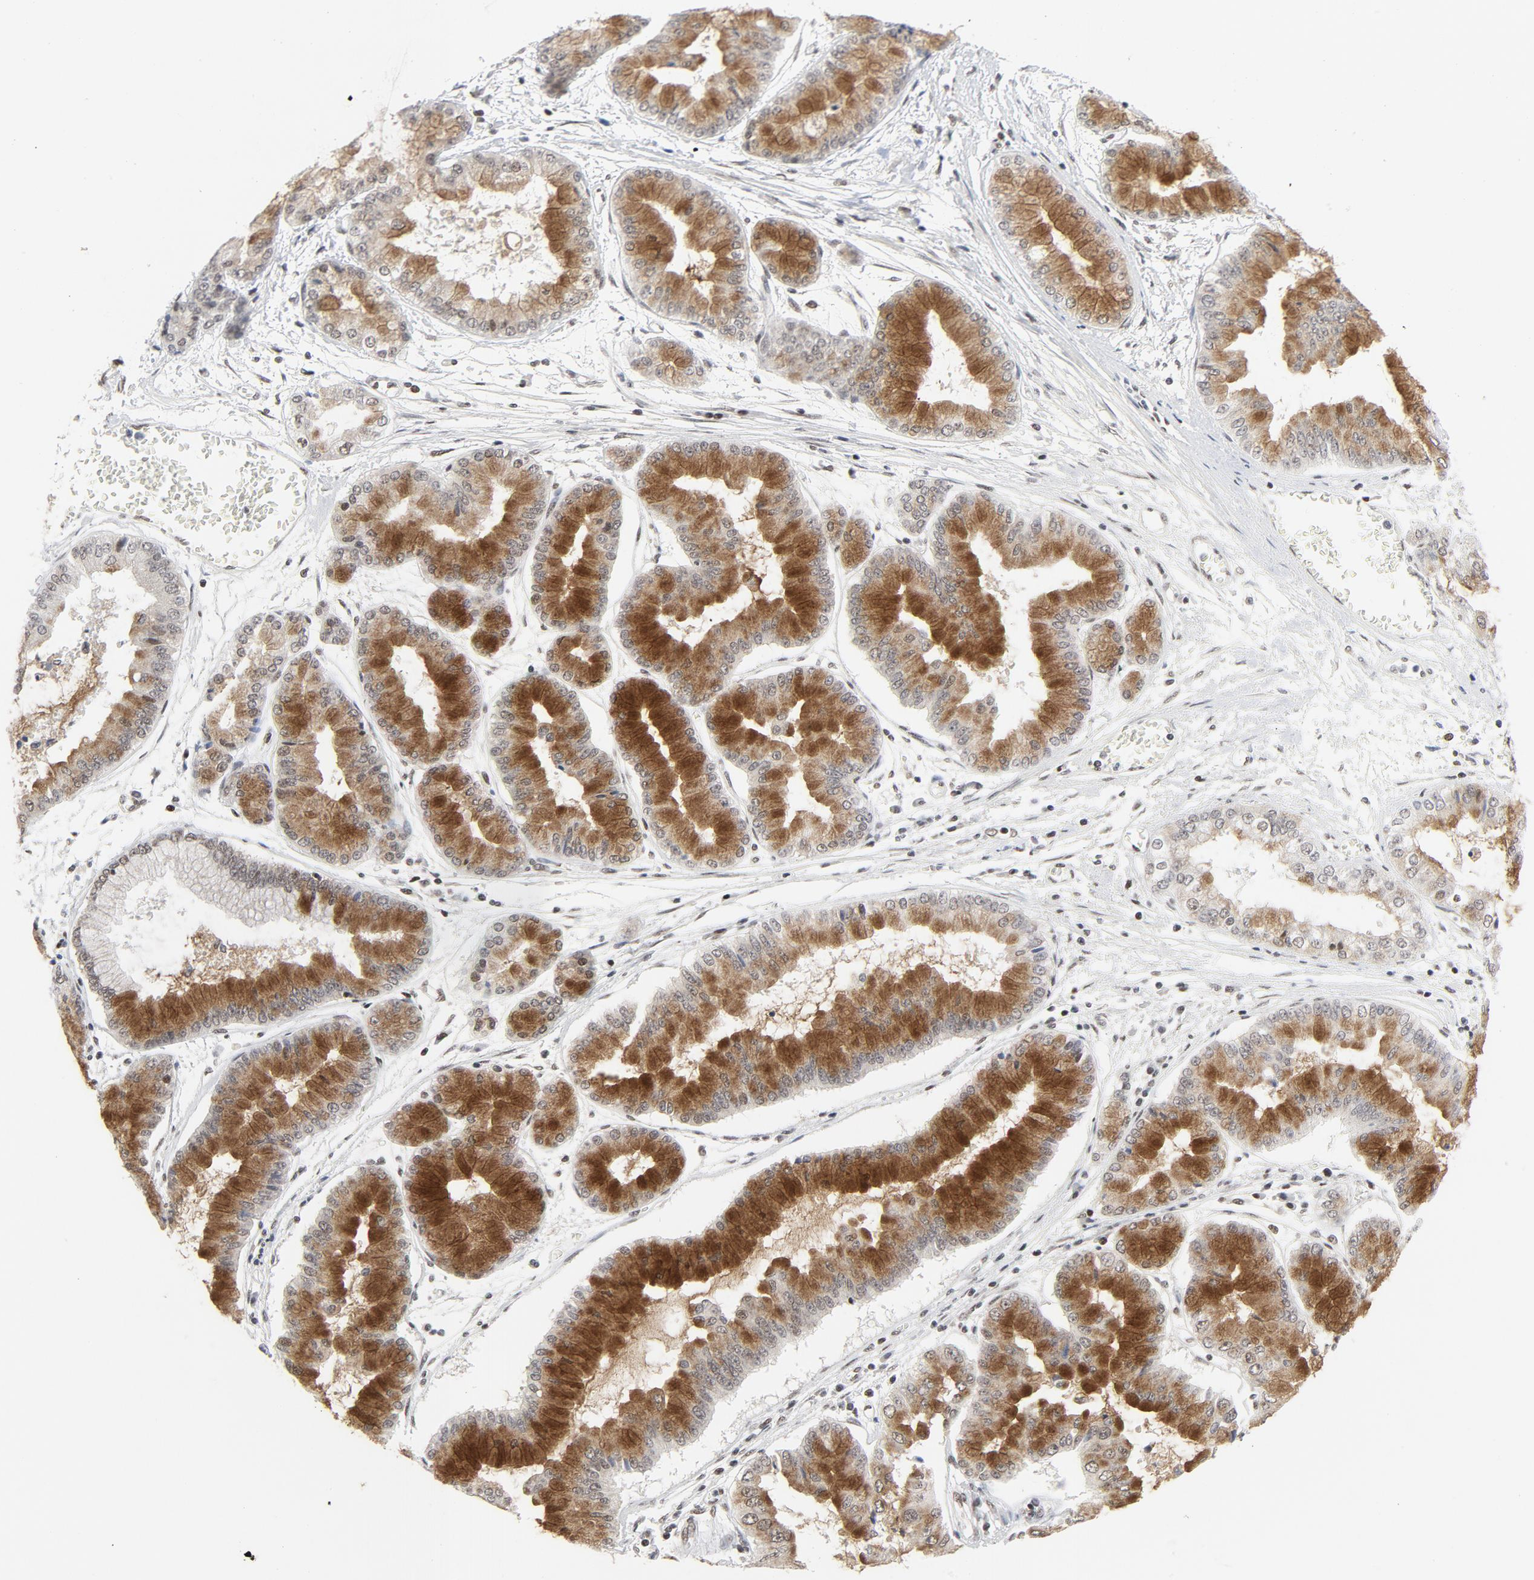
{"staining": {"intensity": "strong", "quantity": ">75%", "location": "cytoplasmic/membranous"}, "tissue": "liver cancer", "cell_type": "Tumor cells", "image_type": "cancer", "snomed": [{"axis": "morphology", "description": "Cholangiocarcinoma"}, {"axis": "topography", "description": "Liver"}], "caption": "Protein staining of liver cancer (cholangiocarcinoma) tissue demonstrates strong cytoplasmic/membranous staining in about >75% of tumor cells. (DAB (3,3'-diaminobenzidine) = brown stain, brightfield microscopy at high magnification).", "gene": "ERCC1", "patient": {"sex": "female", "age": 79}}